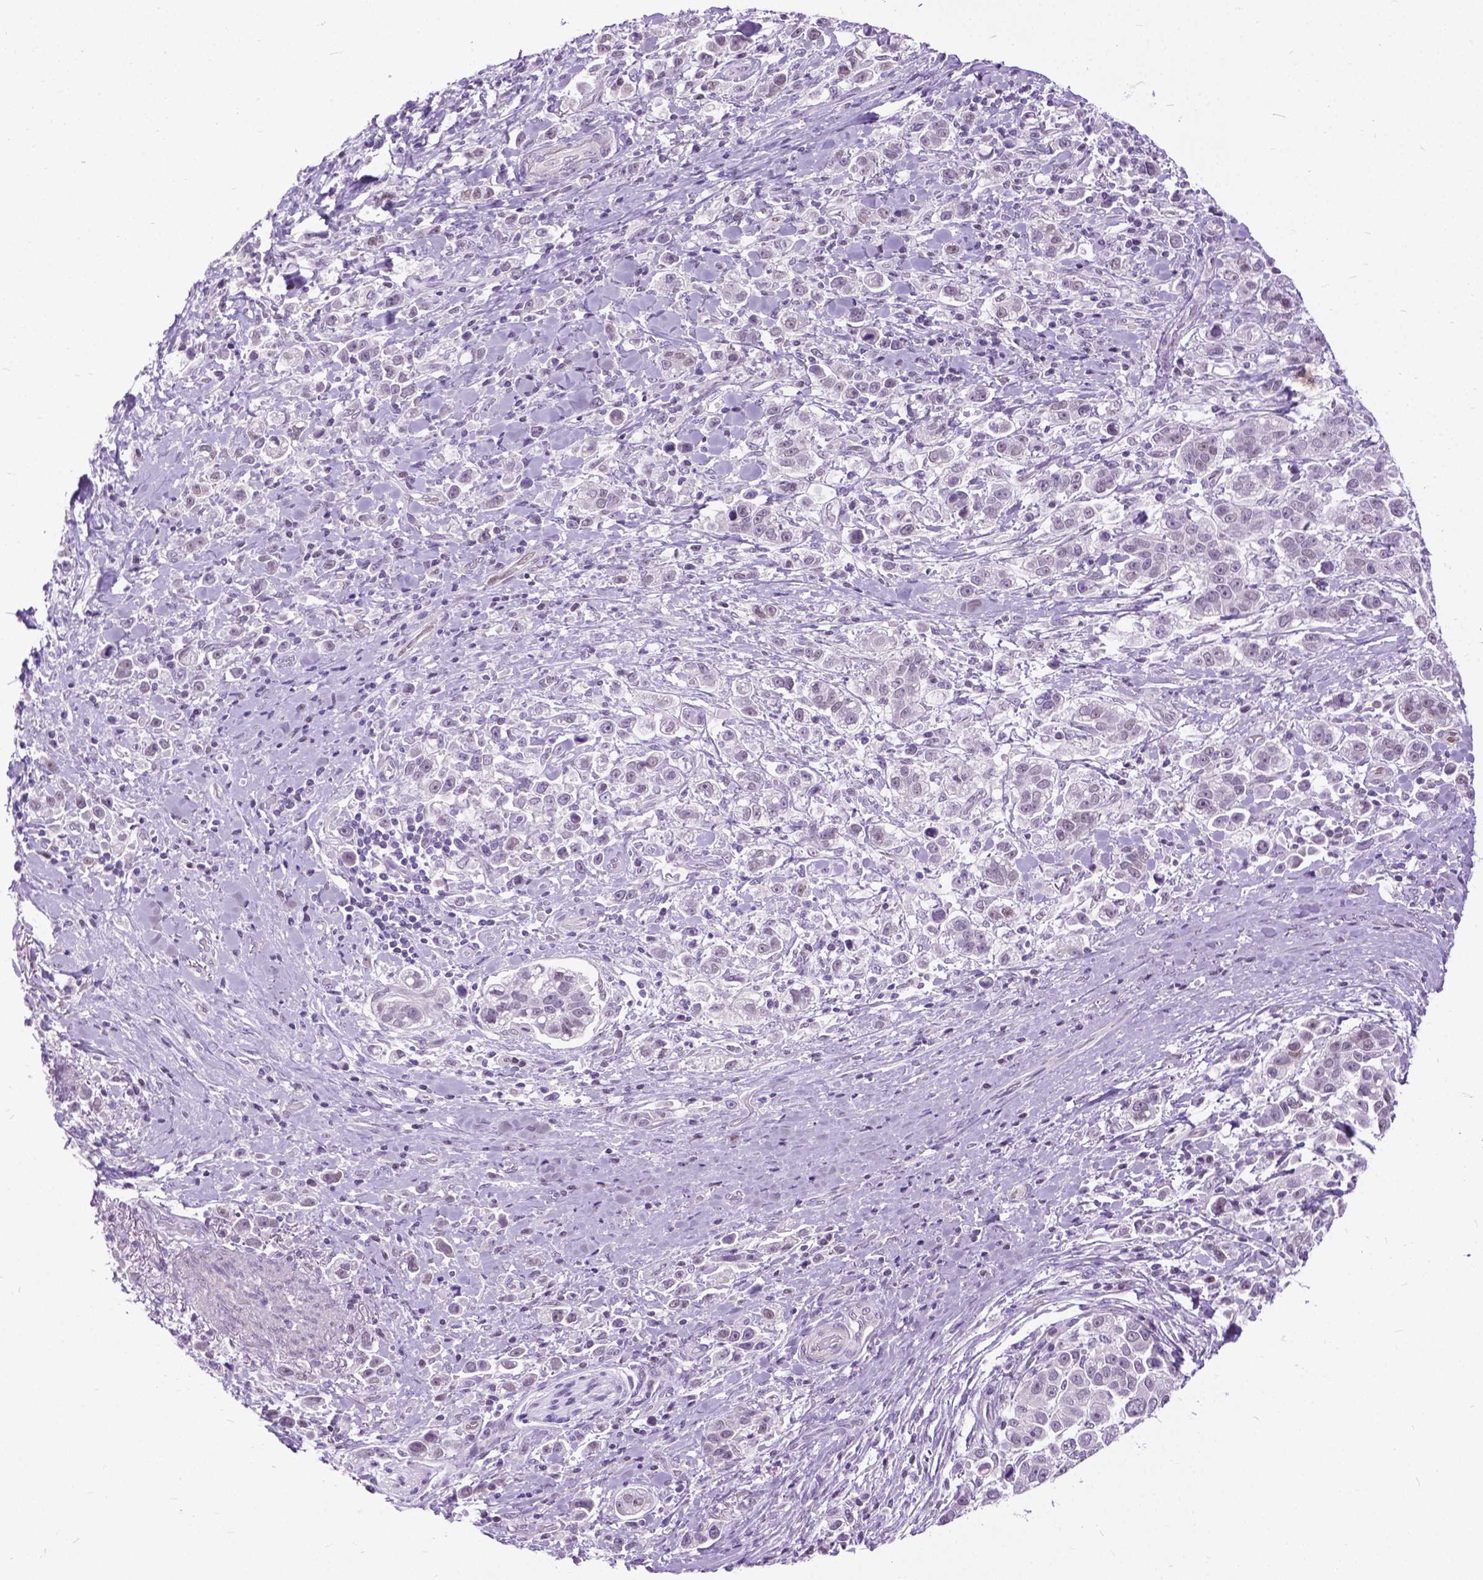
{"staining": {"intensity": "negative", "quantity": "none", "location": "none"}, "tissue": "stomach cancer", "cell_type": "Tumor cells", "image_type": "cancer", "snomed": [{"axis": "morphology", "description": "Adenocarcinoma, NOS"}, {"axis": "topography", "description": "Stomach"}], "caption": "This is an immunohistochemistry (IHC) micrograph of human stomach cancer (adenocarcinoma). There is no positivity in tumor cells.", "gene": "APCDD1L", "patient": {"sex": "male", "age": 93}}